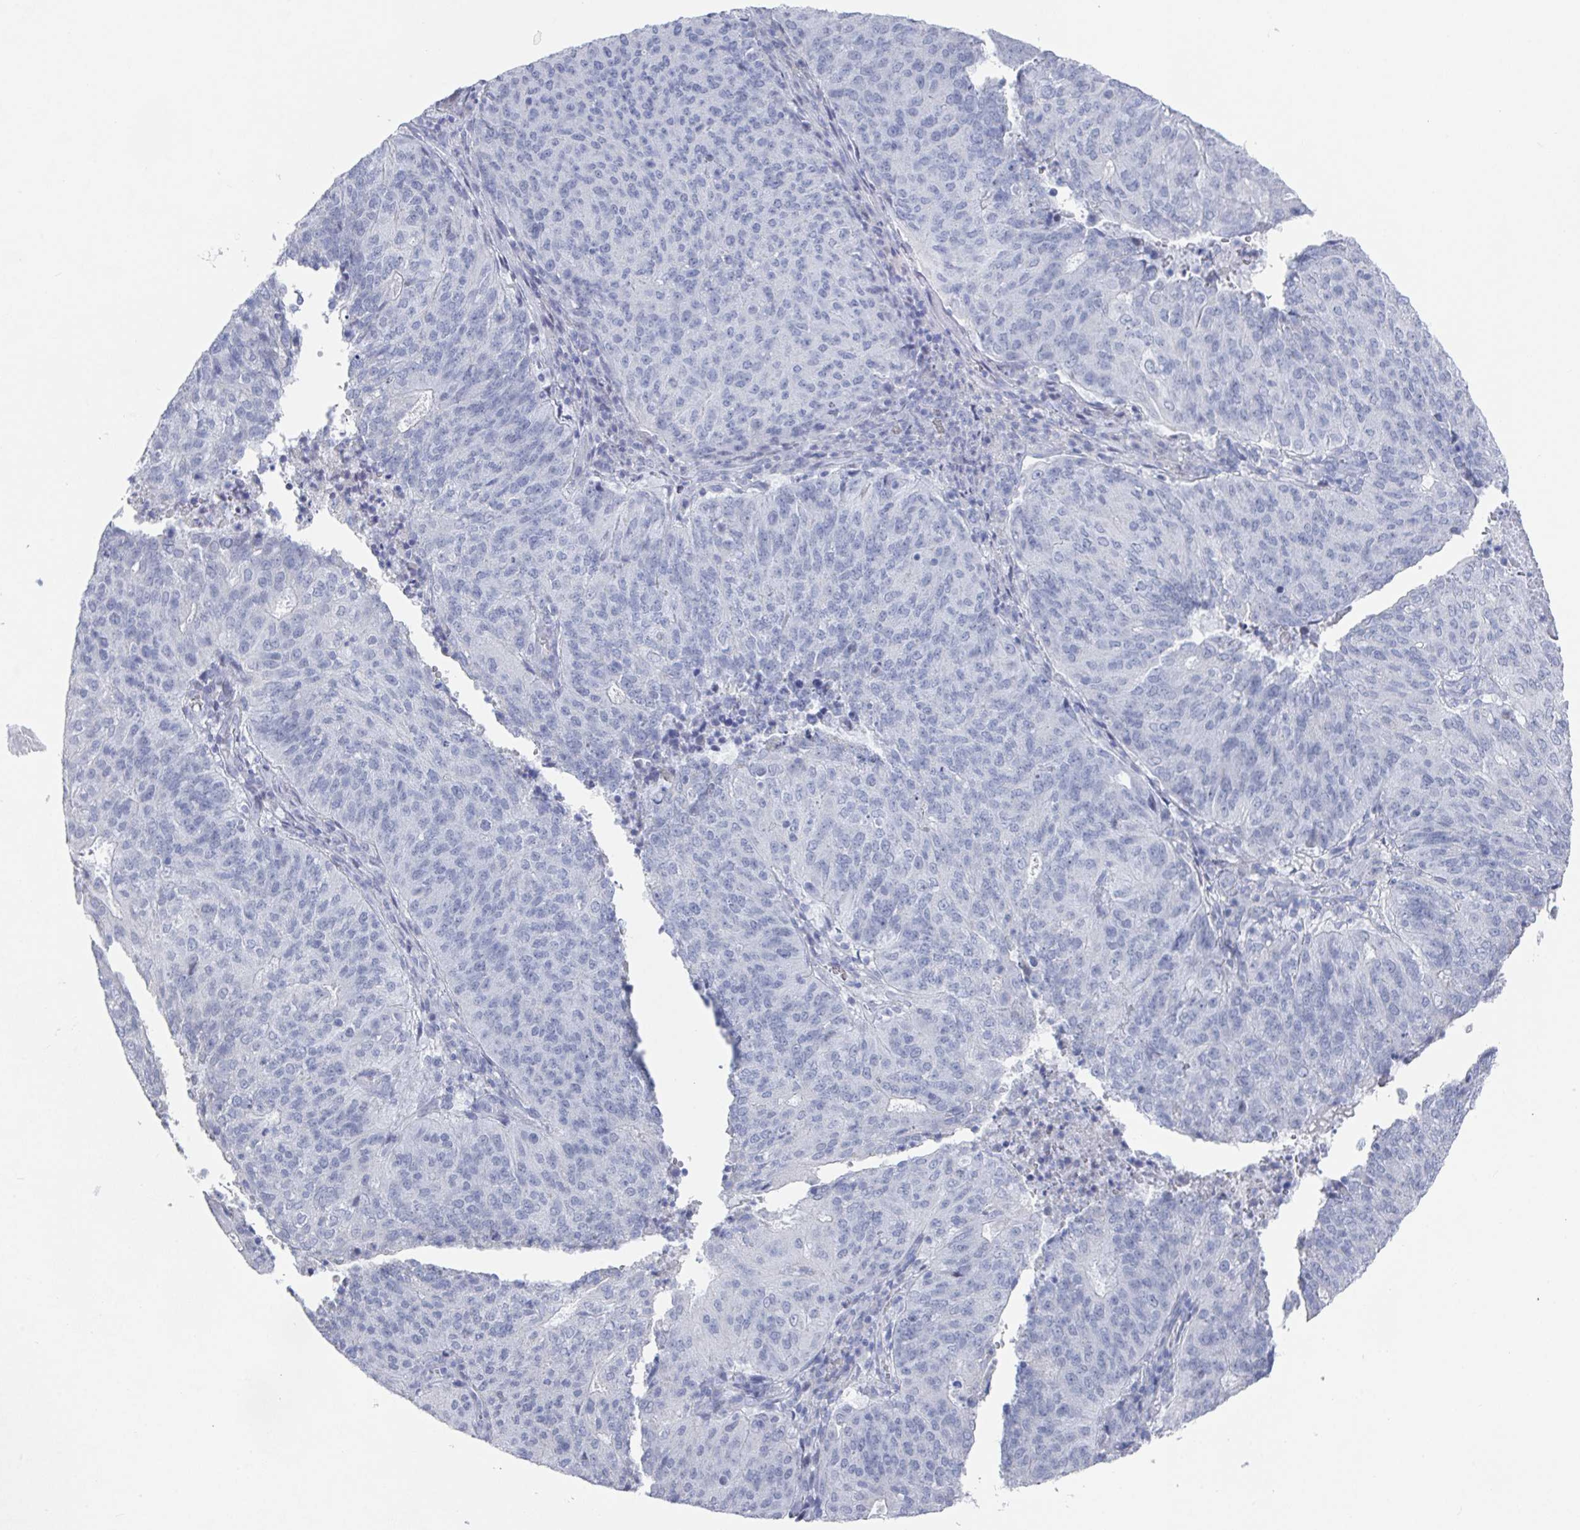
{"staining": {"intensity": "negative", "quantity": "none", "location": "none"}, "tissue": "endometrial cancer", "cell_type": "Tumor cells", "image_type": "cancer", "snomed": [{"axis": "morphology", "description": "Adenocarcinoma, NOS"}, {"axis": "topography", "description": "Endometrium"}], "caption": "The IHC histopathology image has no significant positivity in tumor cells of endometrial adenocarcinoma tissue. The staining is performed using DAB (3,3'-diaminobenzidine) brown chromogen with nuclei counter-stained in using hematoxylin.", "gene": "CAMKV", "patient": {"sex": "female", "age": 82}}